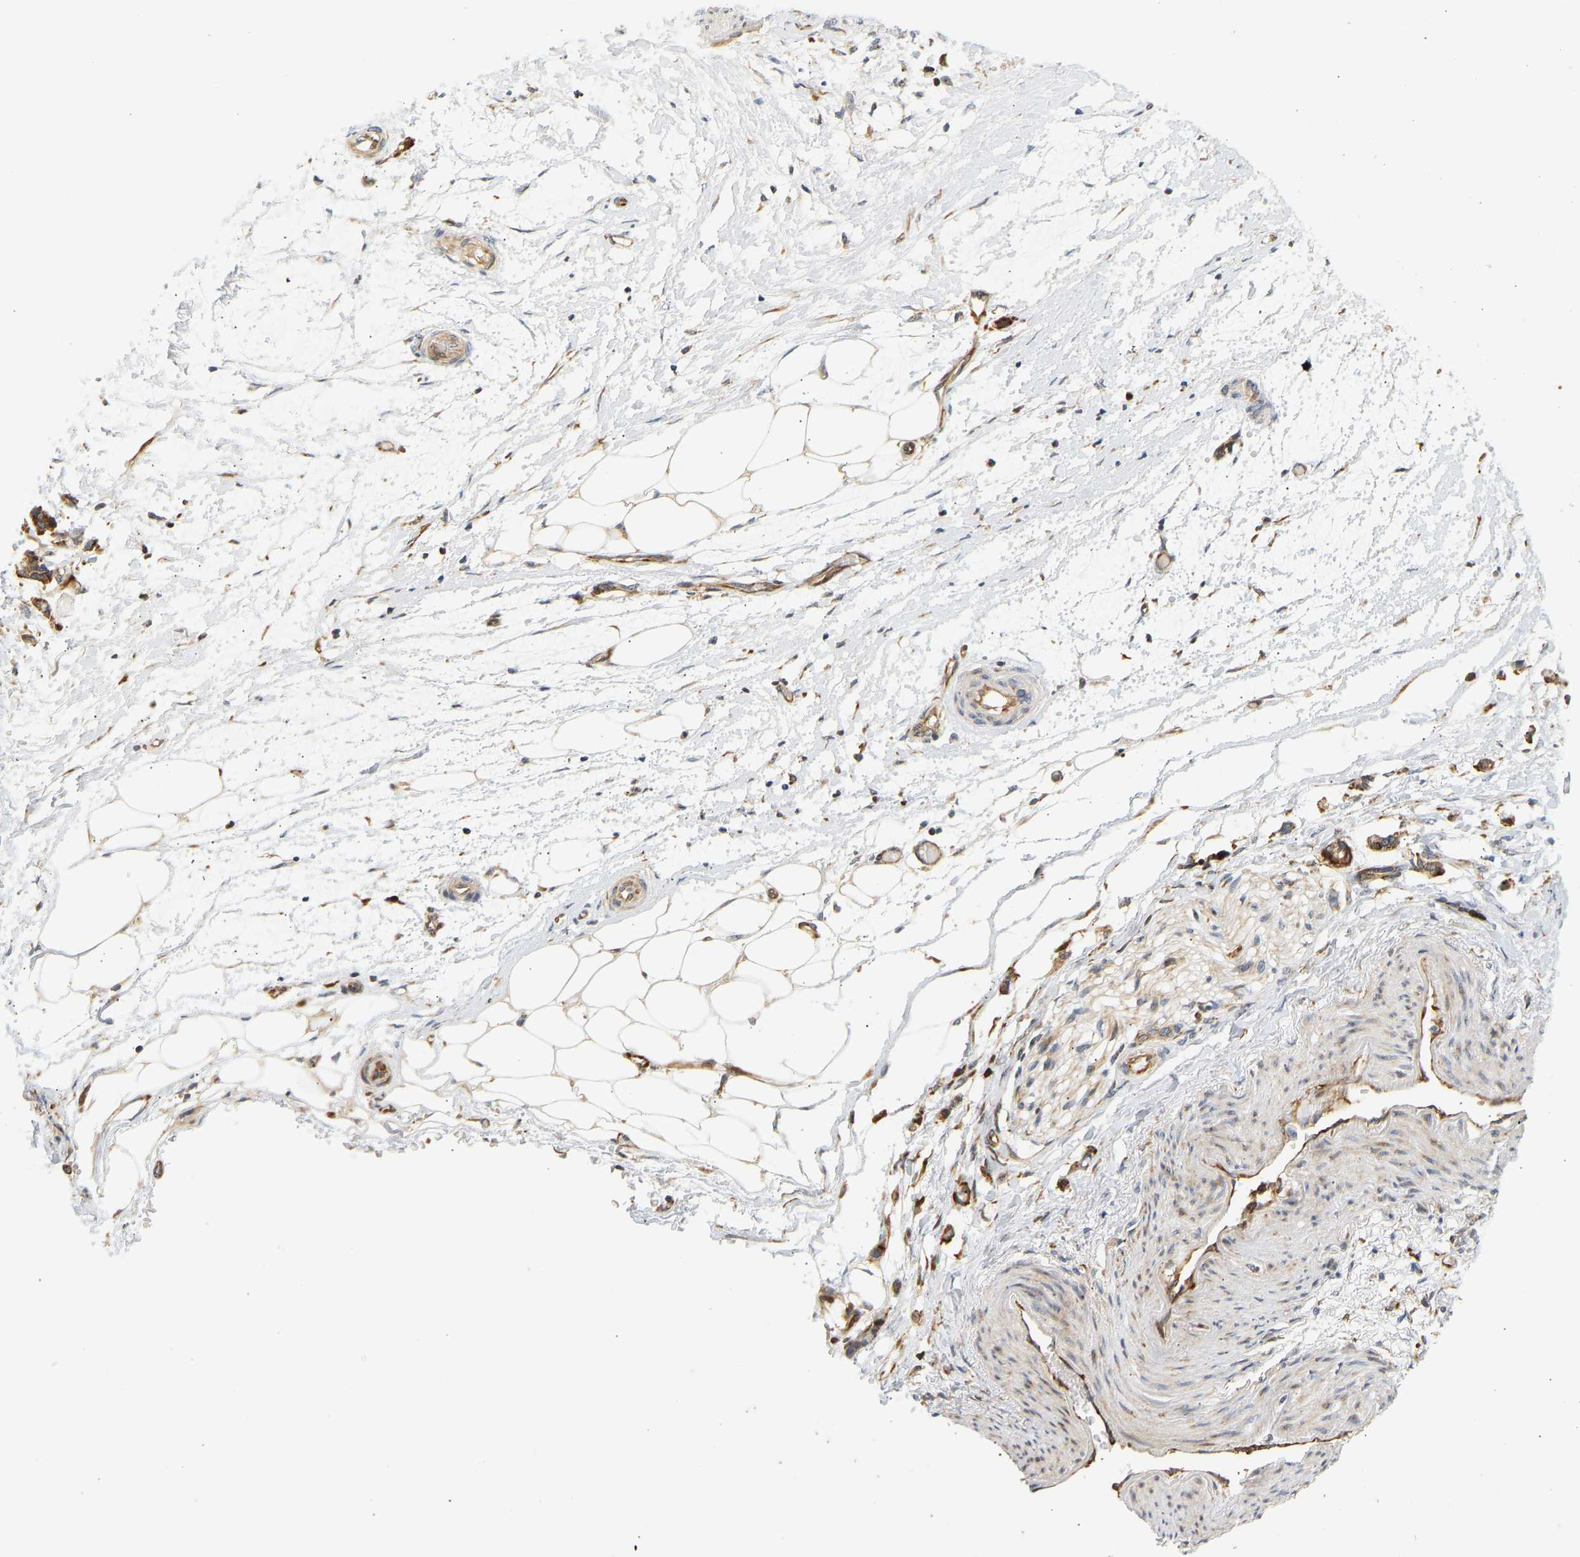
{"staining": {"intensity": "moderate", "quantity": ">75%", "location": "cytoplasmic/membranous"}, "tissue": "adipose tissue", "cell_type": "Adipocytes", "image_type": "normal", "snomed": [{"axis": "morphology", "description": "Normal tissue, NOS"}, {"axis": "morphology", "description": "Adenocarcinoma, NOS"}, {"axis": "topography", "description": "Colon"}, {"axis": "topography", "description": "Peripheral nerve tissue"}], "caption": "Adipocytes demonstrate medium levels of moderate cytoplasmic/membranous expression in about >75% of cells in normal human adipose tissue.", "gene": "RPS14", "patient": {"sex": "male", "age": 14}}